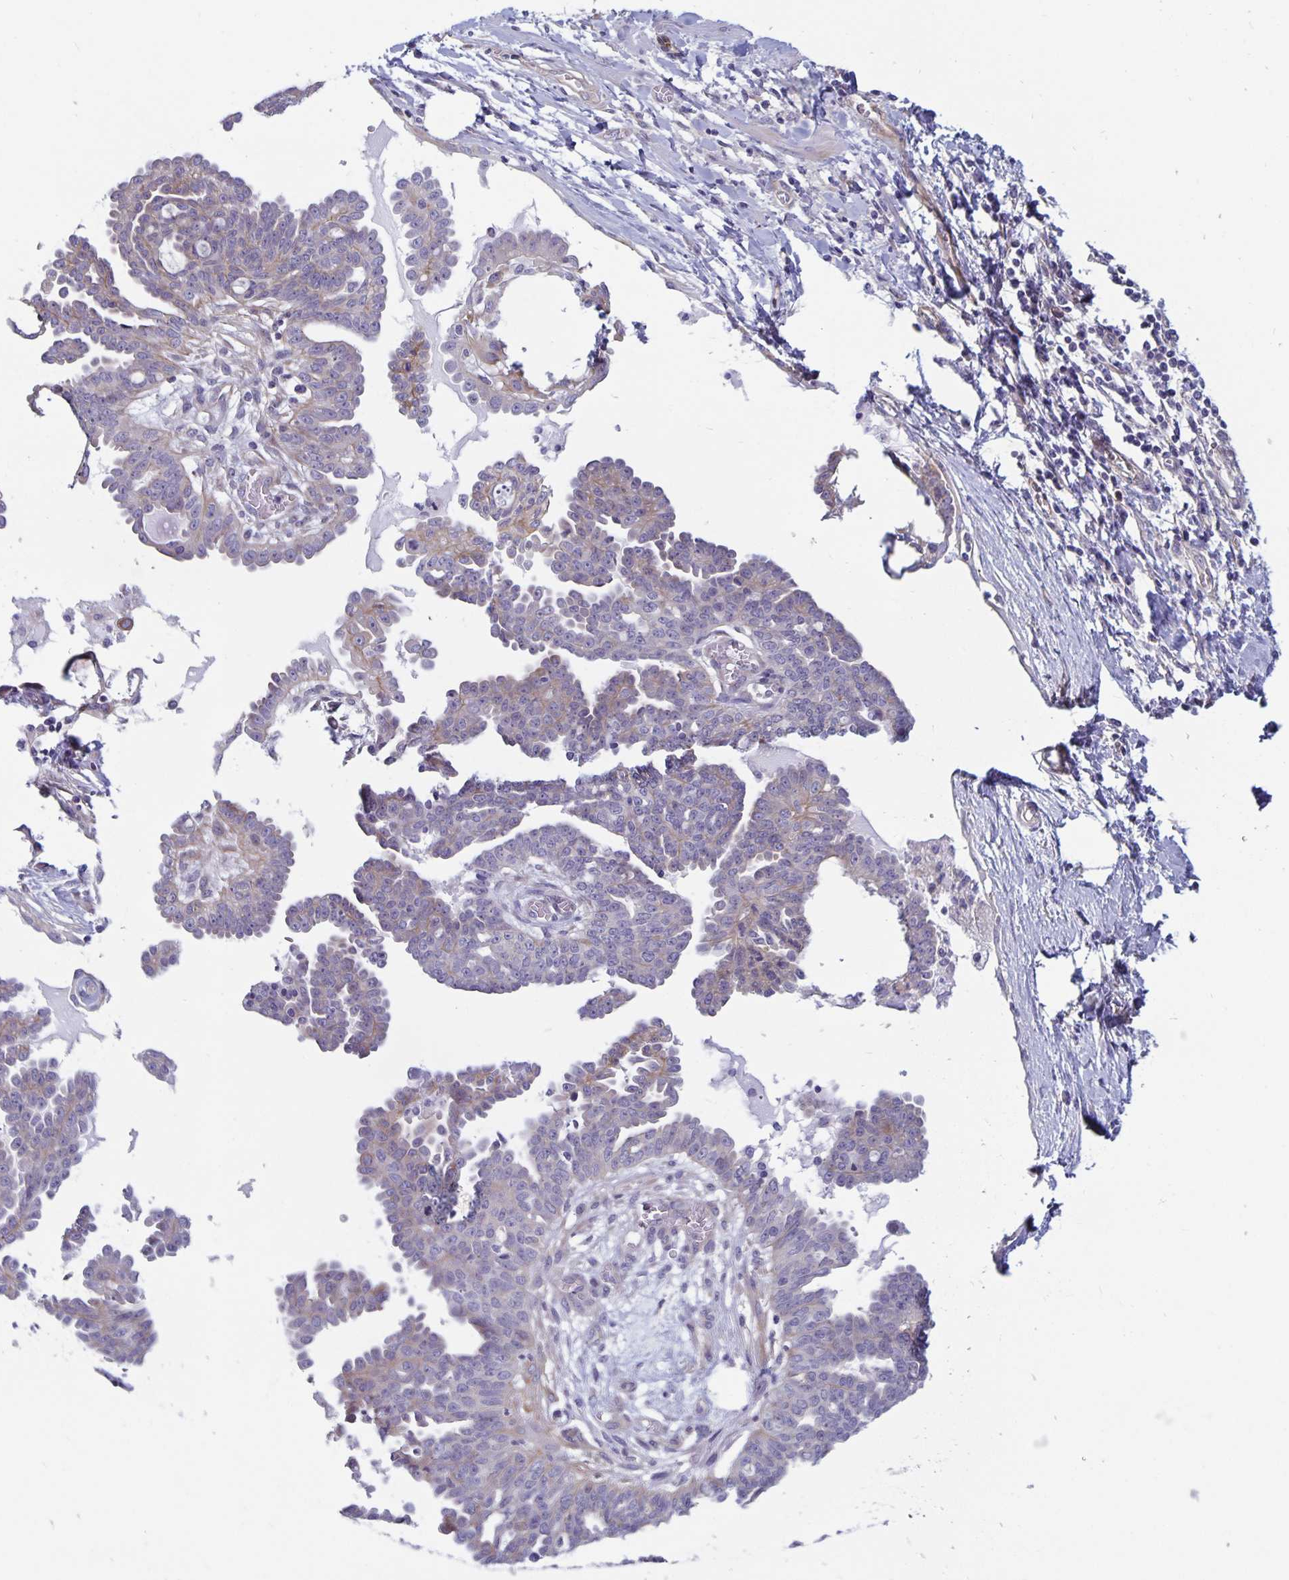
{"staining": {"intensity": "weak", "quantity": "<25%", "location": "cytoplasmic/membranous"}, "tissue": "ovarian cancer", "cell_type": "Tumor cells", "image_type": "cancer", "snomed": [{"axis": "morphology", "description": "Cystadenocarcinoma, serous, NOS"}, {"axis": "topography", "description": "Ovary"}], "caption": "An image of human ovarian cancer is negative for staining in tumor cells.", "gene": "PLCB3", "patient": {"sex": "female", "age": 71}}